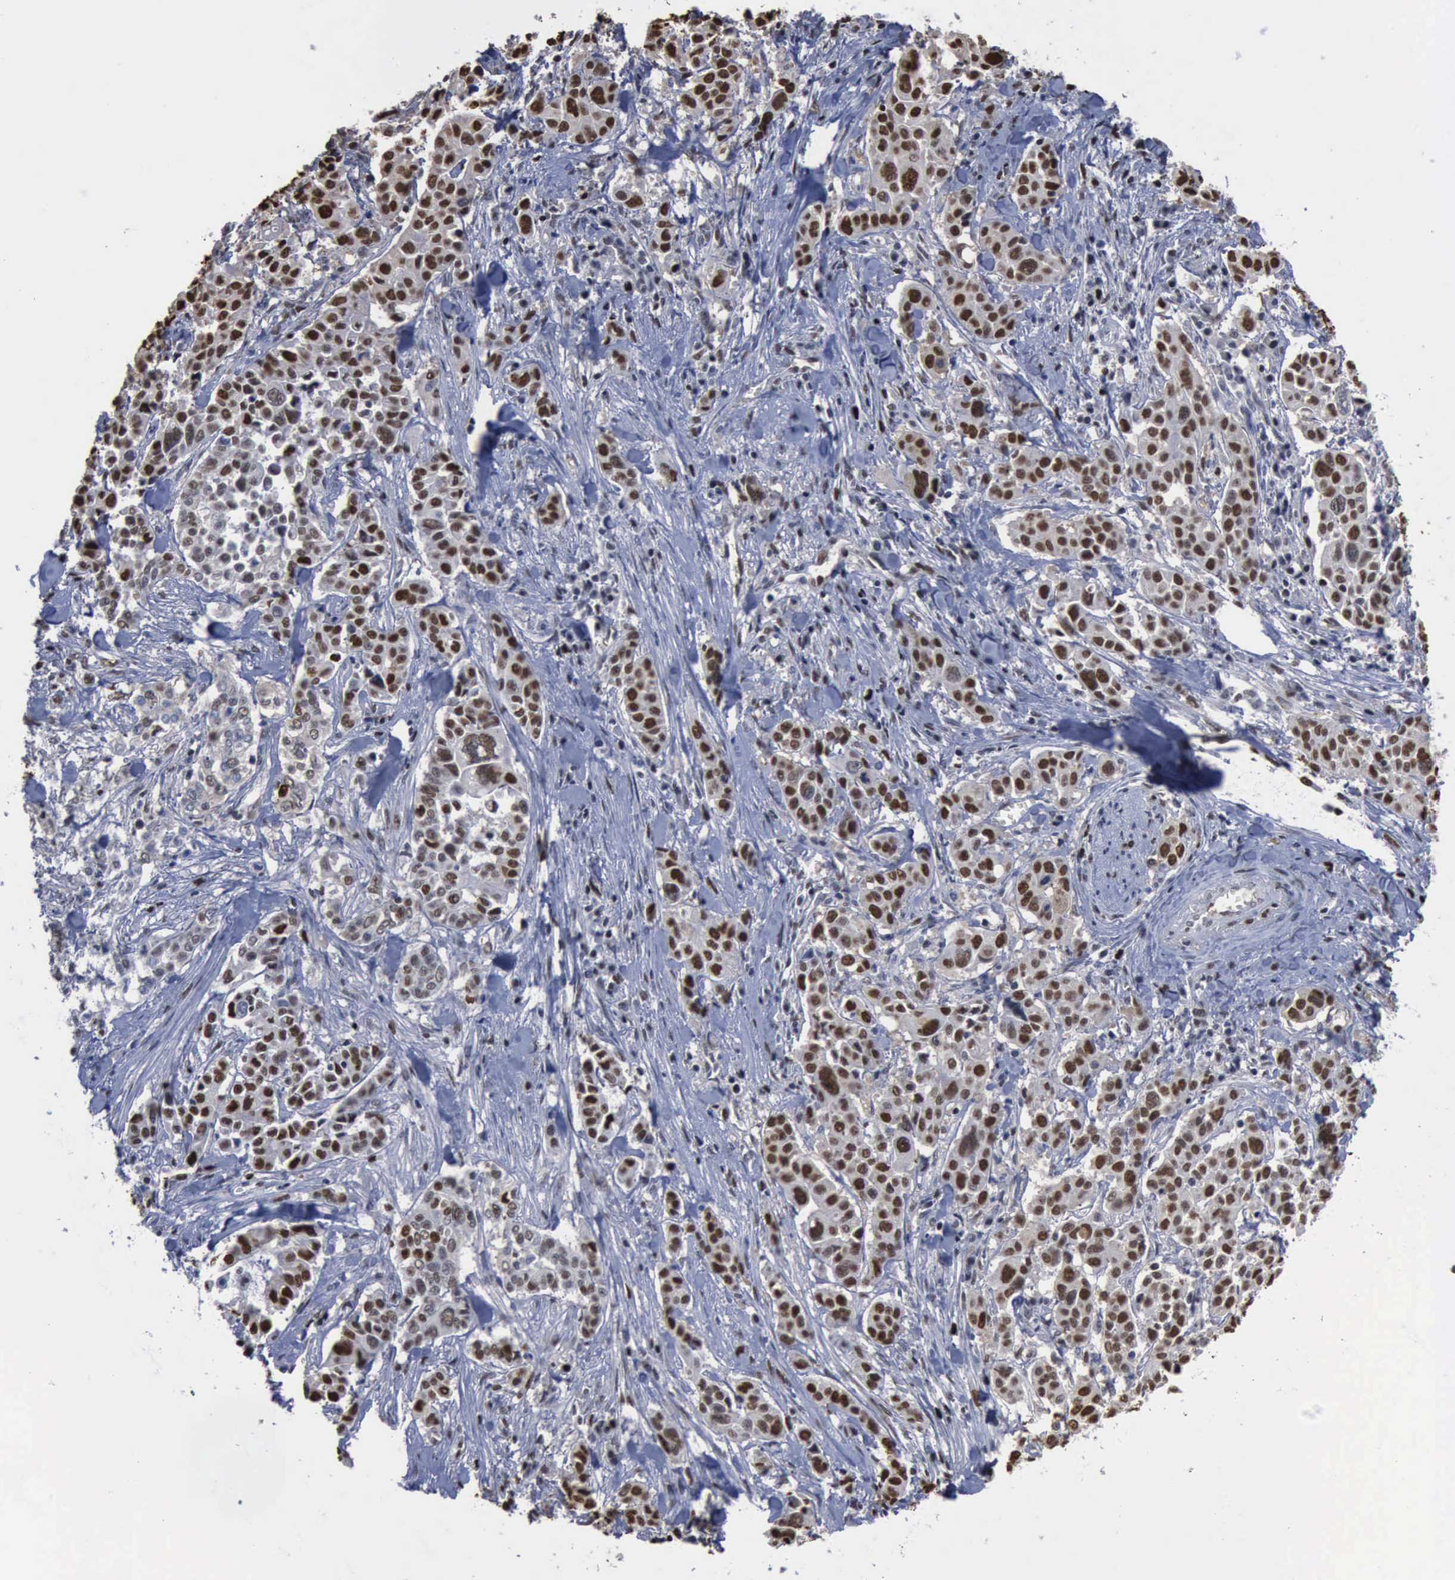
{"staining": {"intensity": "moderate", "quantity": "25%-75%", "location": "nuclear"}, "tissue": "pancreatic cancer", "cell_type": "Tumor cells", "image_type": "cancer", "snomed": [{"axis": "morphology", "description": "Adenocarcinoma, NOS"}, {"axis": "topography", "description": "Pancreas"}], "caption": "Pancreatic cancer stained for a protein demonstrates moderate nuclear positivity in tumor cells.", "gene": "PCNA", "patient": {"sex": "female", "age": 52}}